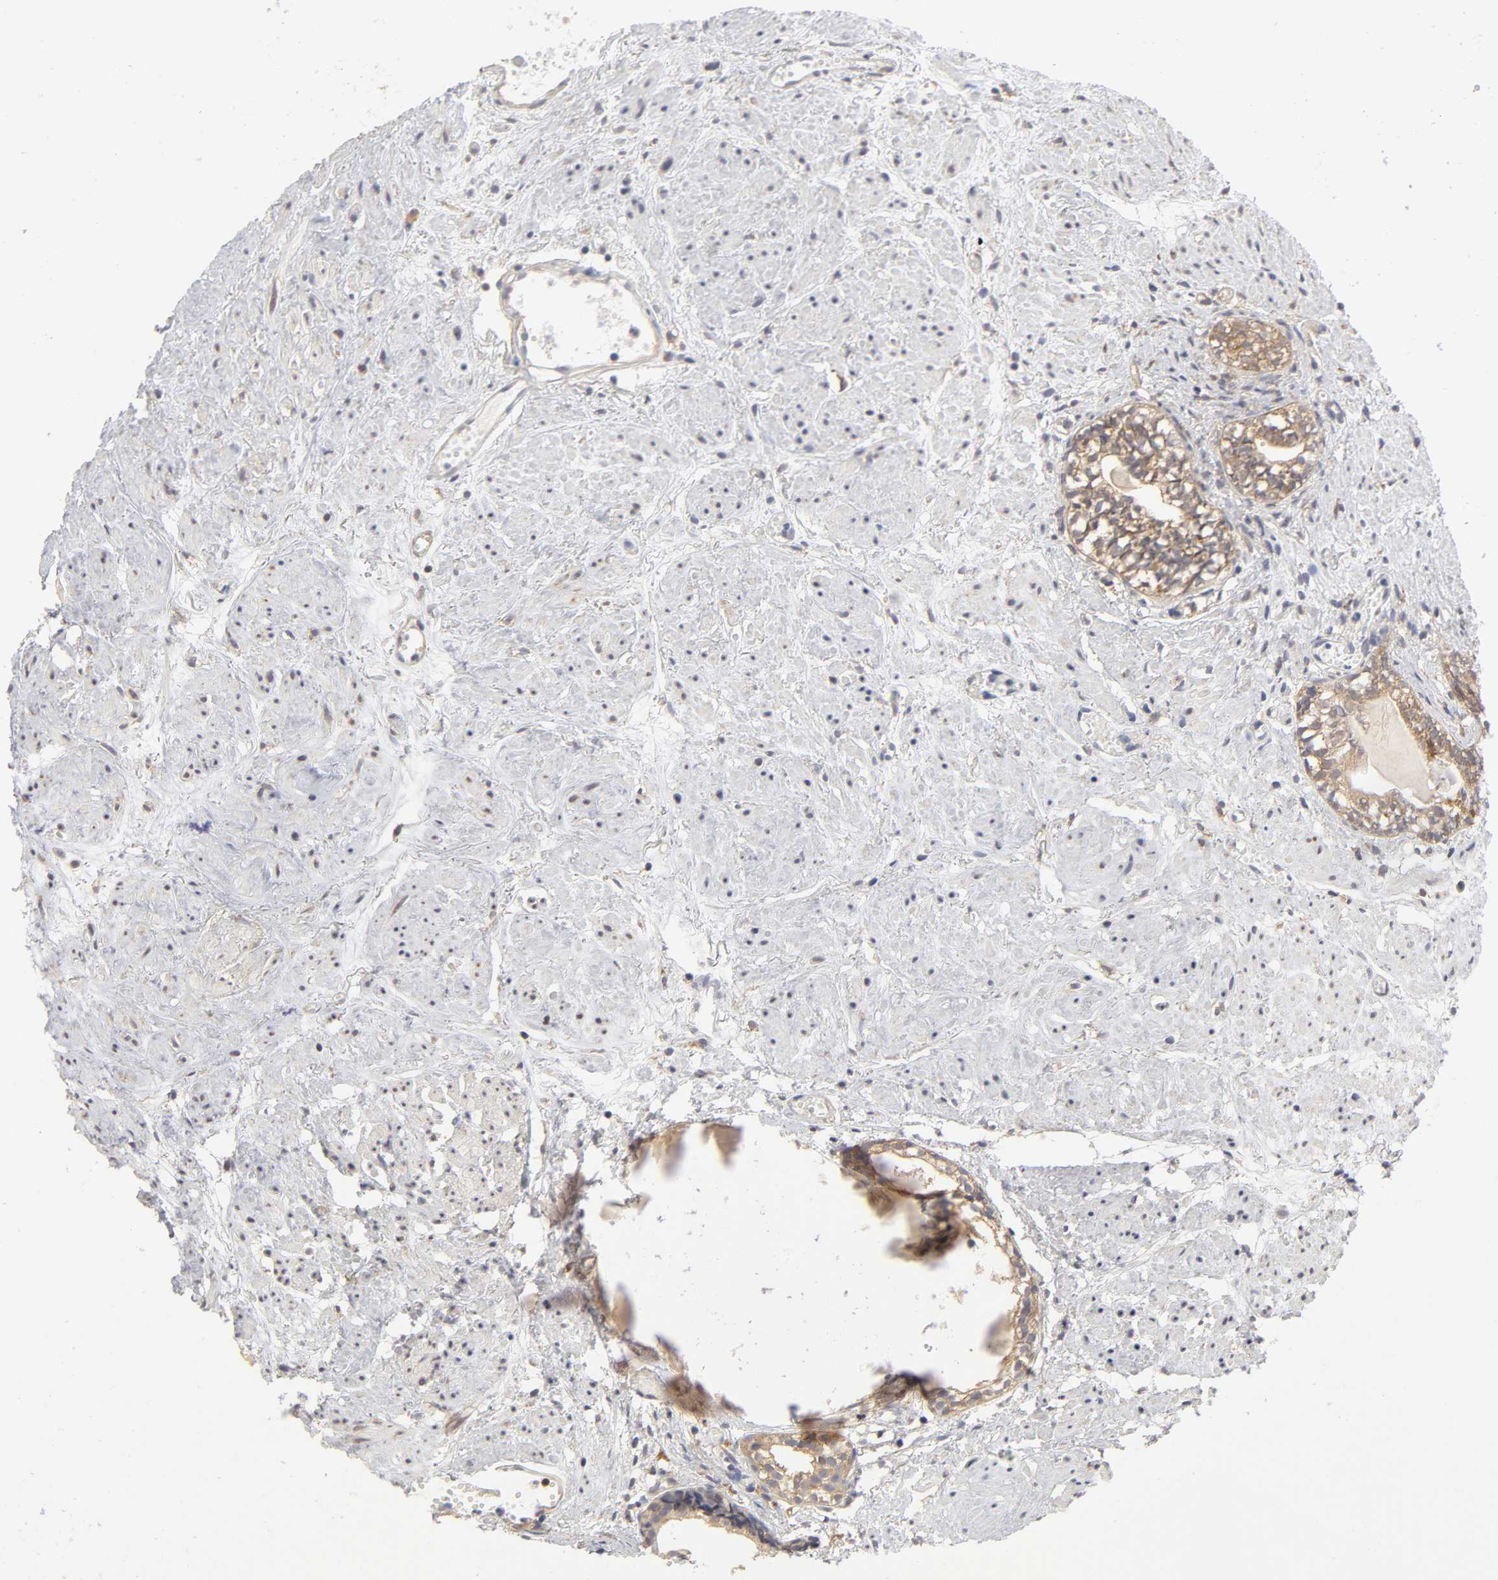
{"staining": {"intensity": "moderate", "quantity": ">75%", "location": "cytoplasmic/membranous"}, "tissue": "prostate cancer", "cell_type": "Tumor cells", "image_type": "cancer", "snomed": [{"axis": "morphology", "description": "Adenocarcinoma, High grade"}, {"axis": "topography", "description": "Prostate"}], "caption": "Adenocarcinoma (high-grade) (prostate) was stained to show a protein in brown. There is medium levels of moderate cytoplasmic/membranous expression in approximately >75% of tumor cells.", "gene": "RPL14", "patient": {"sex": "male", "age": 85}}